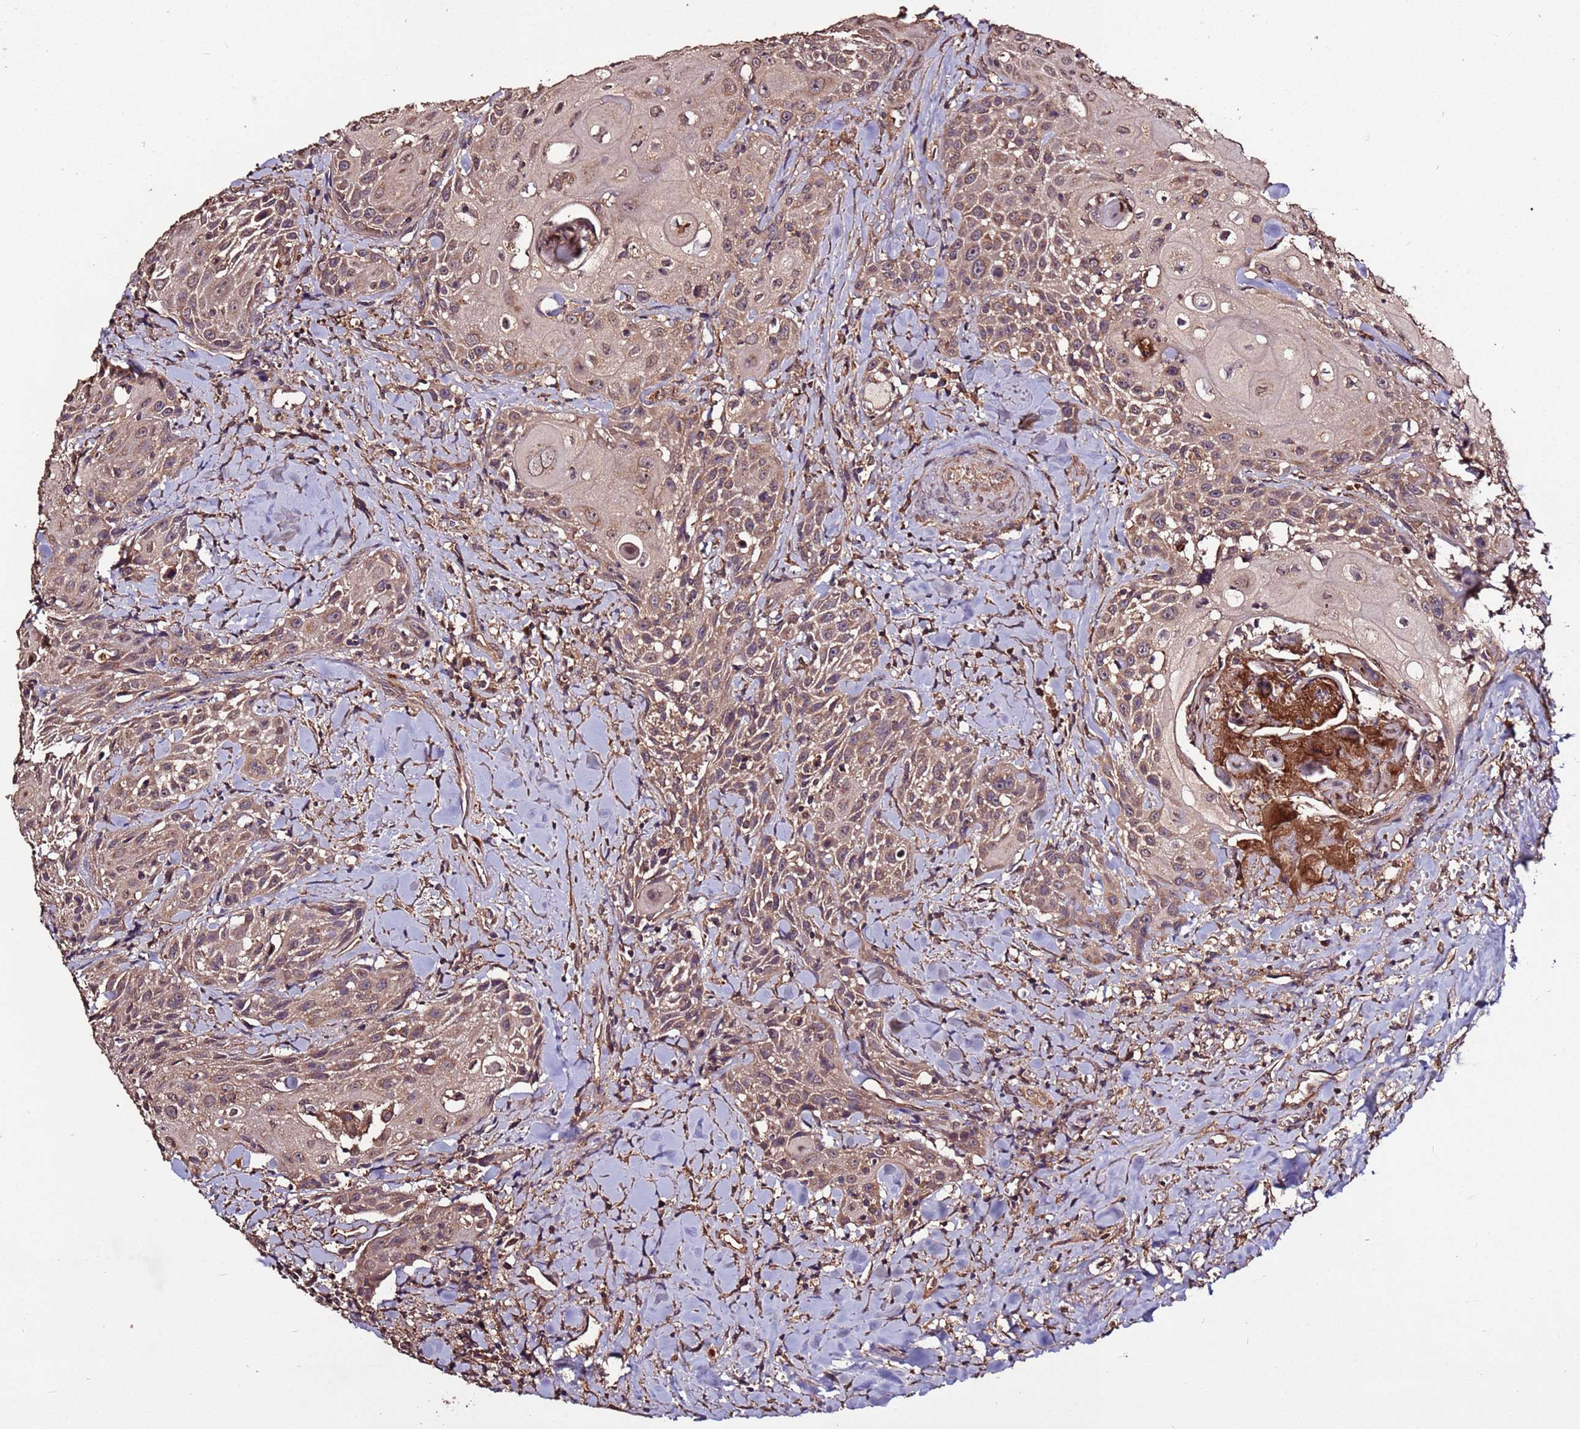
{"staining": {"intensity": "moderate", "quantity": ">75%", "location": "cytoplasmic/membranous"}, "tissue": "head and neck cancer", "cell_type": "Tumor cells", "image_type": "cancer", "snomed": [{"axis": "morphology", "description": "Squamous cell carcinoma, NOS"}, {"axis": "topography", "description": "Oral tissue"}, {"axis": "topography", "description": "Head-Neck"}], "caption": "Head and neck cancer stained with a brown dye displays moderate cytoplasmic/membranous positive staining in about >75% of tumor cells.", "gene": "RPS15A", "patient": {"sex": "female", "age": 82}}